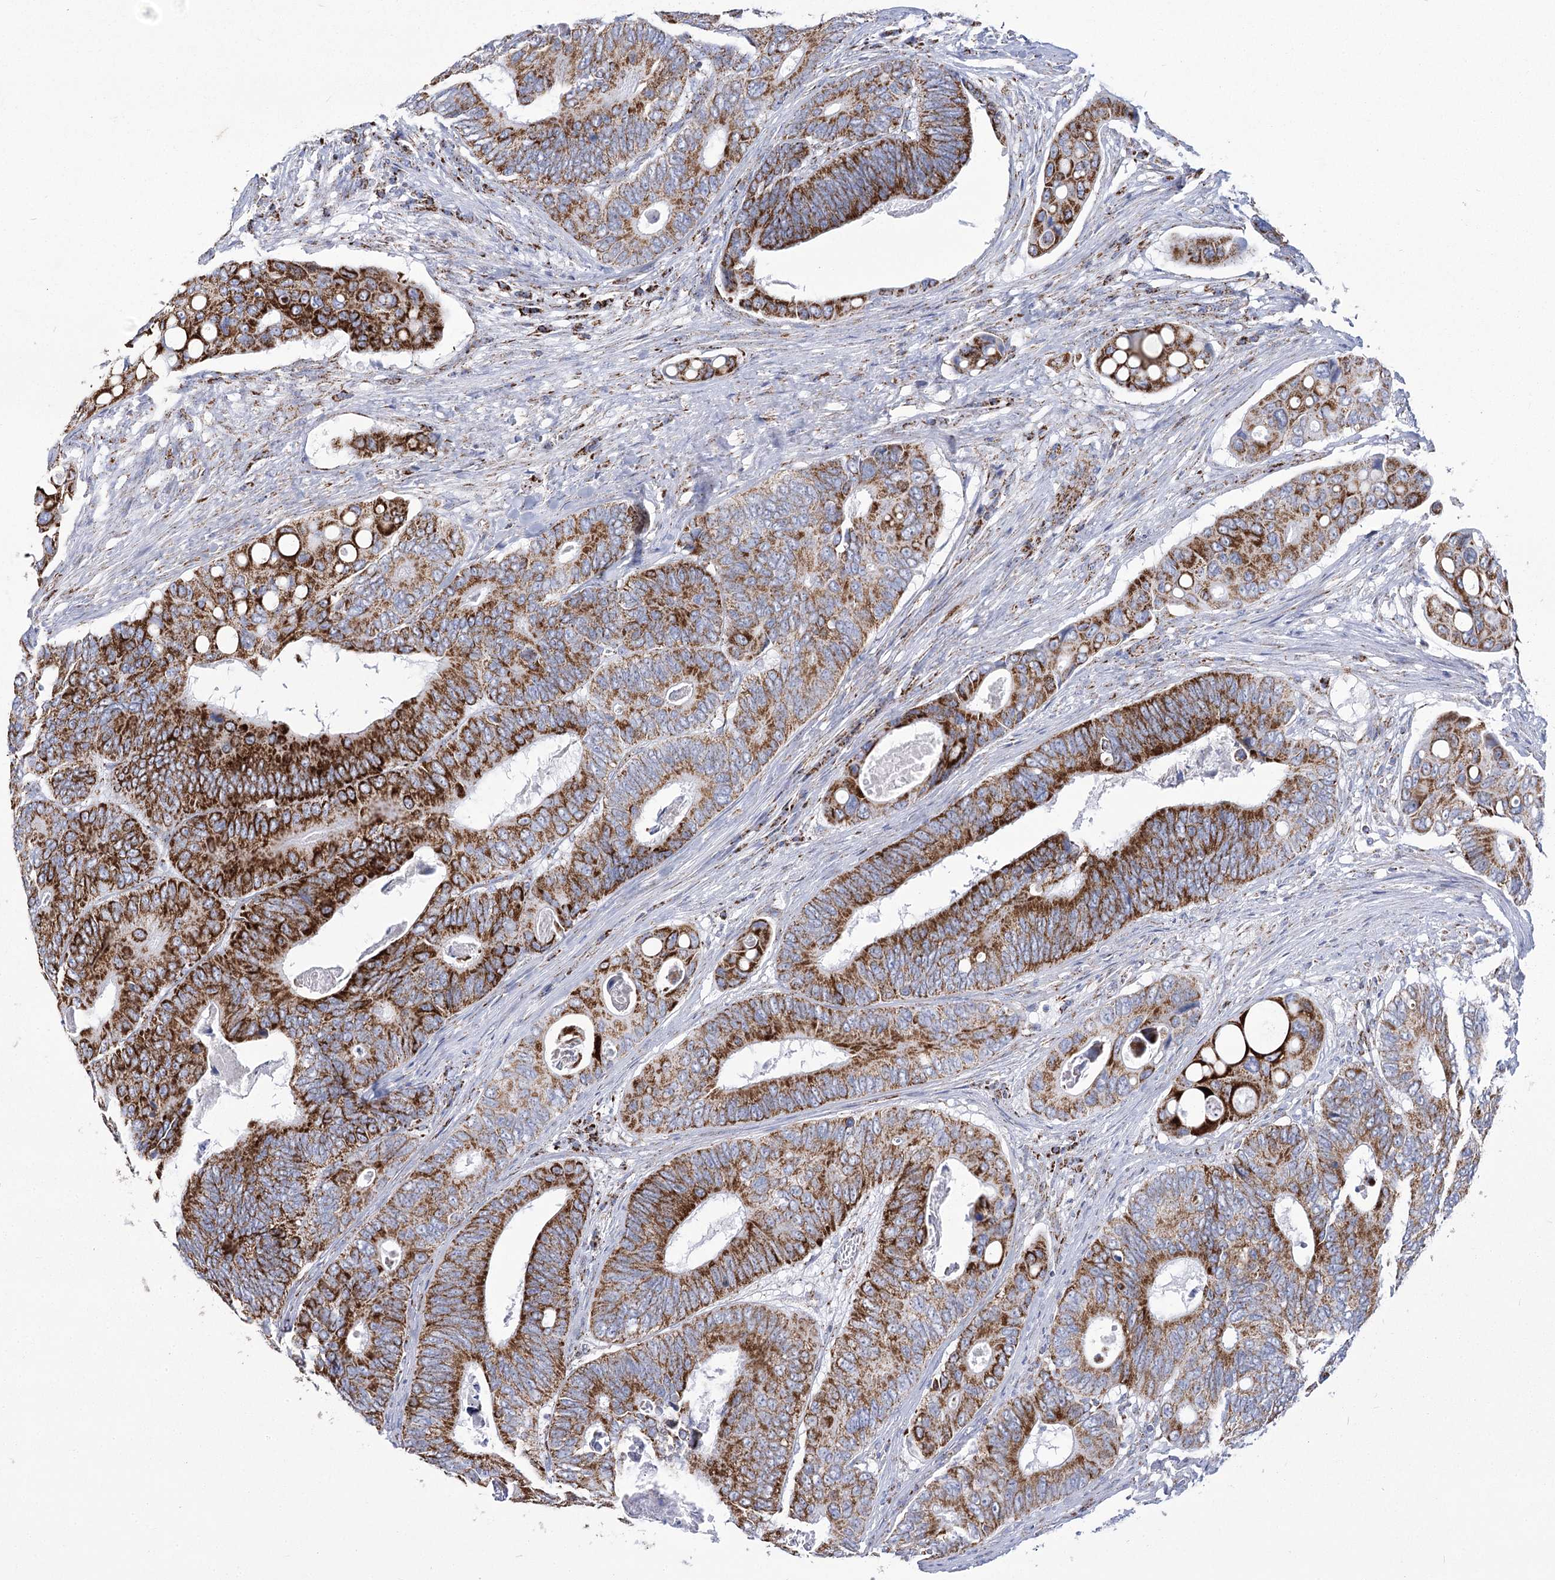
{"staining": {"intensity": "strong", "quantity": ">75%", "location": "cytoplasmic/membranous"}, "tissue": "colorectal cancer", "cell_type": "Tumor cells", "image_type": "cancer", "snomed": [{"axis": "morphology", "description": "Inflammation, NOS"}, {"axis": "morphology", "description": "Adenocarcinoma, NOS"}, {"axis": "topography", "description": "Colon"}], "caption": "Protein staining of colorectal cancer (adenocarcinoma) tissue exhibits strong cytoplasmic/membranous expression in about >75% of tumor cells. (DAB (3,3'-diaminobenzidine) IHC, brown staining for protein, blue staining for nuclei).", "gene": "PDHB", "patient": {"sex": "male", "age": 72}}